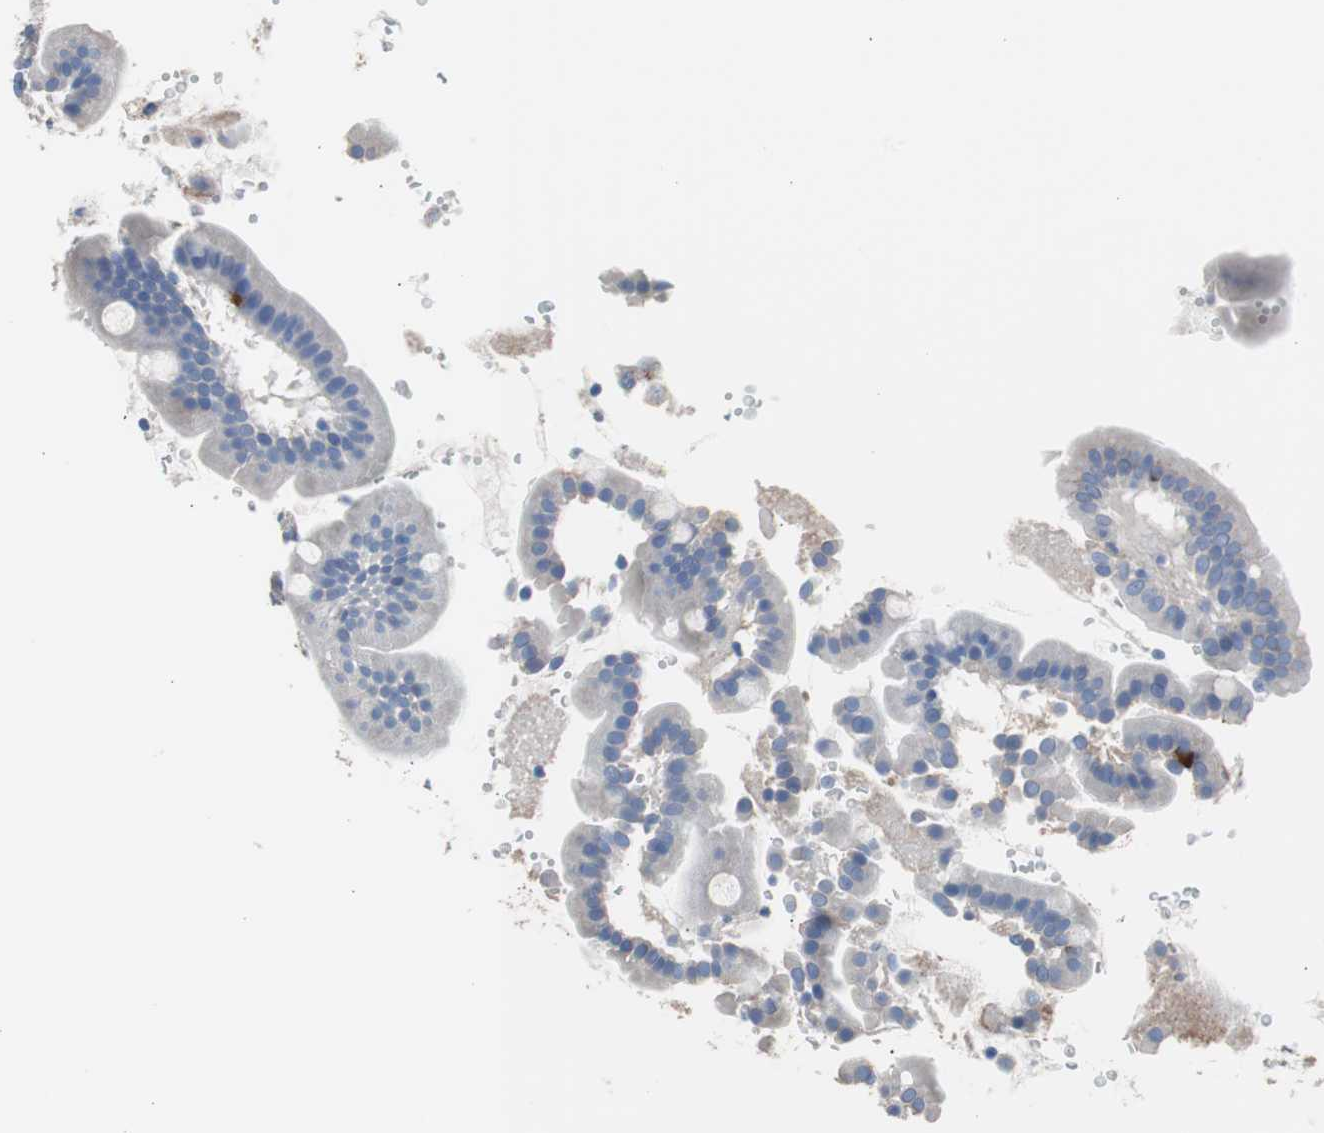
{"staining": {"intensity": "negative", "quantity": "none", "location": "none"}, "tissue": "duodenum", "cell_type": "Glandular cells", "image_type": "normal", "snomed": [{"axis": "morphology", "description": "Normal tissue, NOS"}, {"axis": "topography", "description": "Duodenum"}], "caption": "DAB immunohistochemical staining of benign human duodenum demonstrates no significant positivity in glandular cells.", "gene": "FCGR2B", "patient": {"sex": "male", "age": 50}}